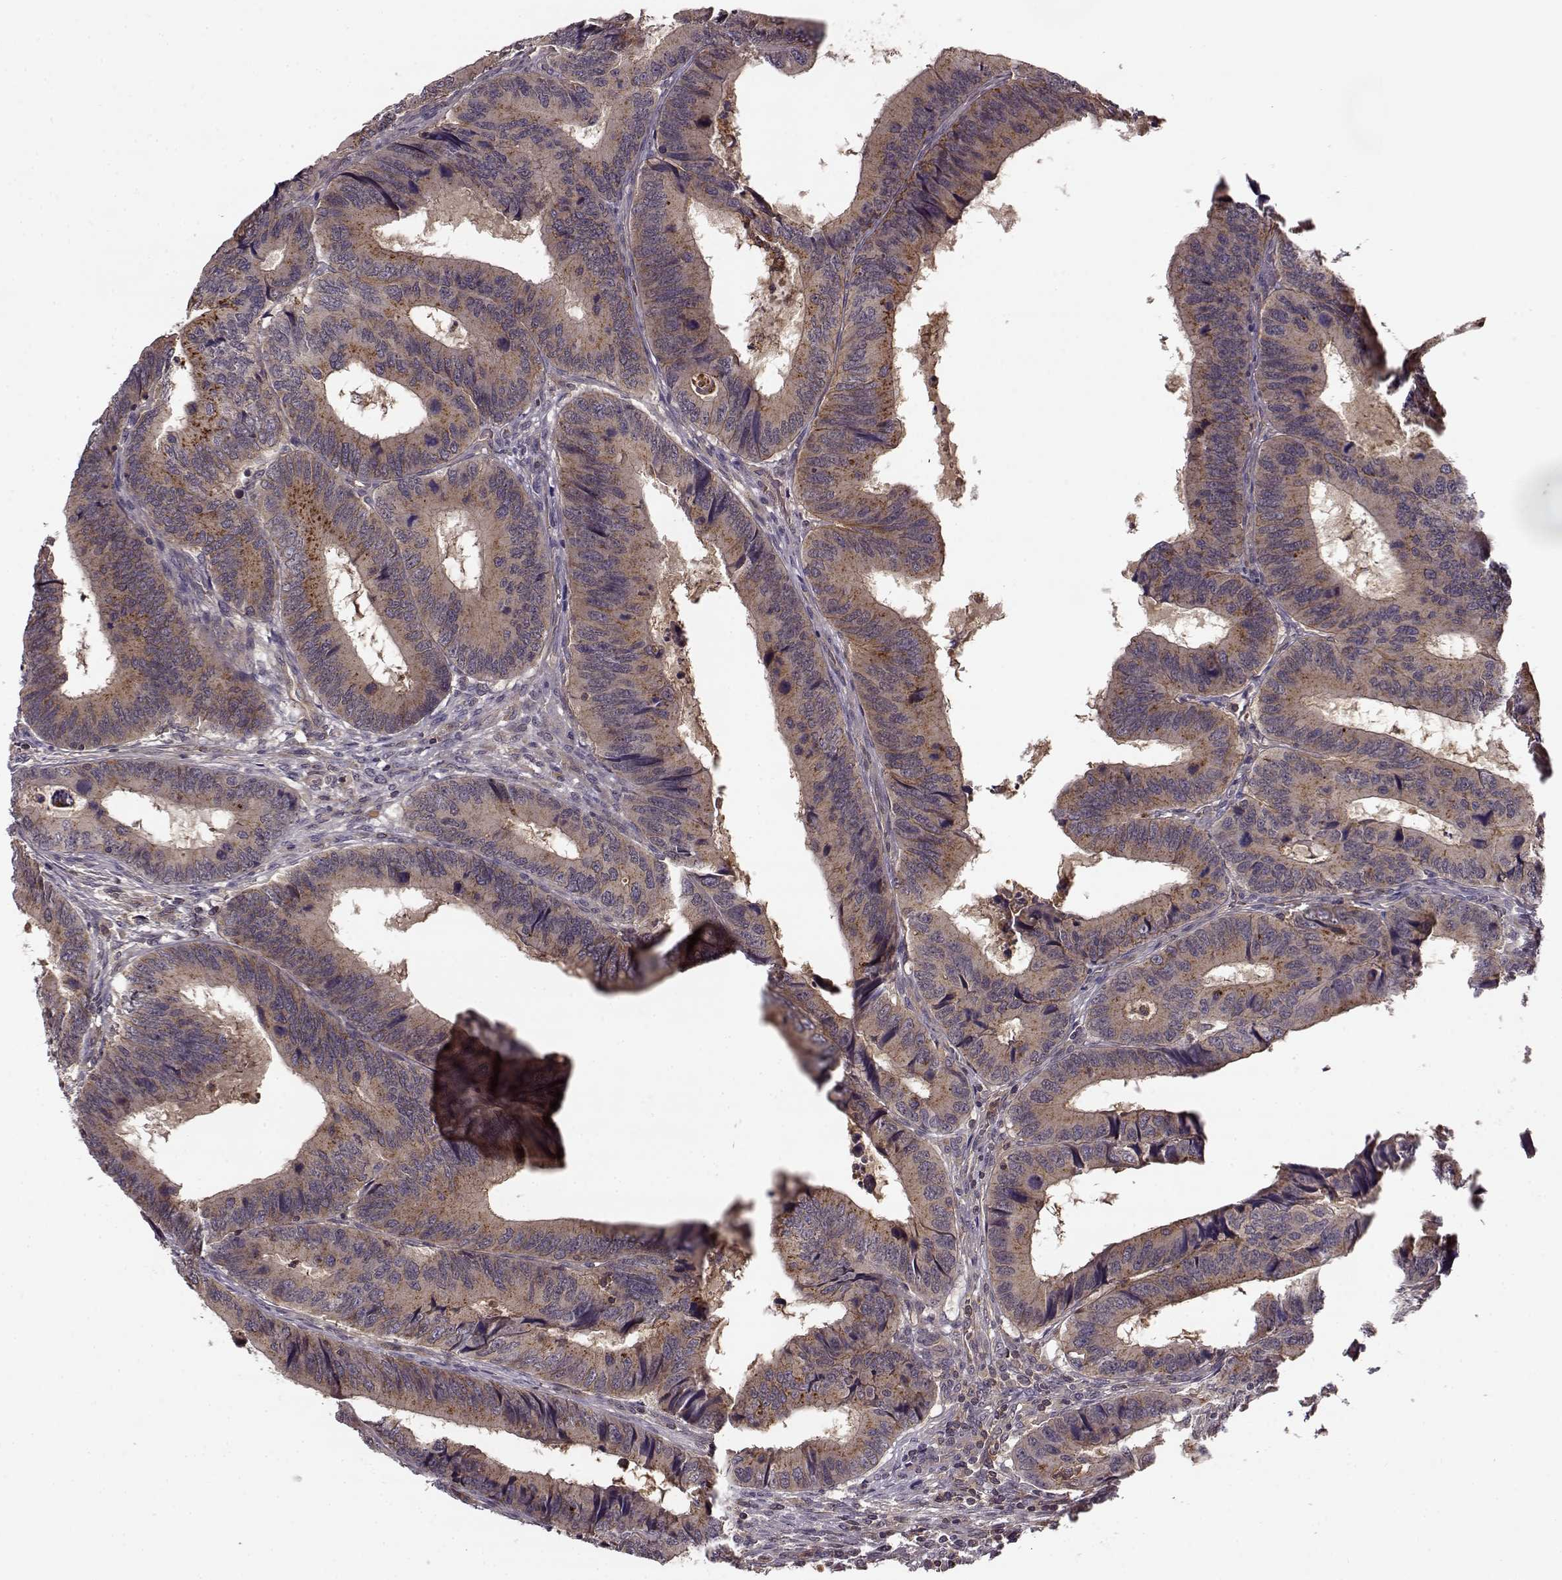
{"staining": {"intensity": "weak", "quantity": ">75%", "location": "cytoplasmic/membranous"}, "tissue": "colorectal cancer", "cell_type": "Tumor cells", "image_type": "cancer", "snomed": [{"axis": "morphology", "description": "Adenocarcinoma, NOS"}, {"axis": "topography", "description": "Colon"}], "caption": "DAB (3,3'-diaminobenzidine) immunohistochemical staining of human colorectal adenocarcinoma exhibits weak cytoplasmic/membranous protein positivity in about >75% of tumor cells. Immunohistochemistry (ihc) stains the protein in brown and the nuclei are stained blue.", "gene": "IFRD2", "patient": {"sex": "male", "age": 53}}